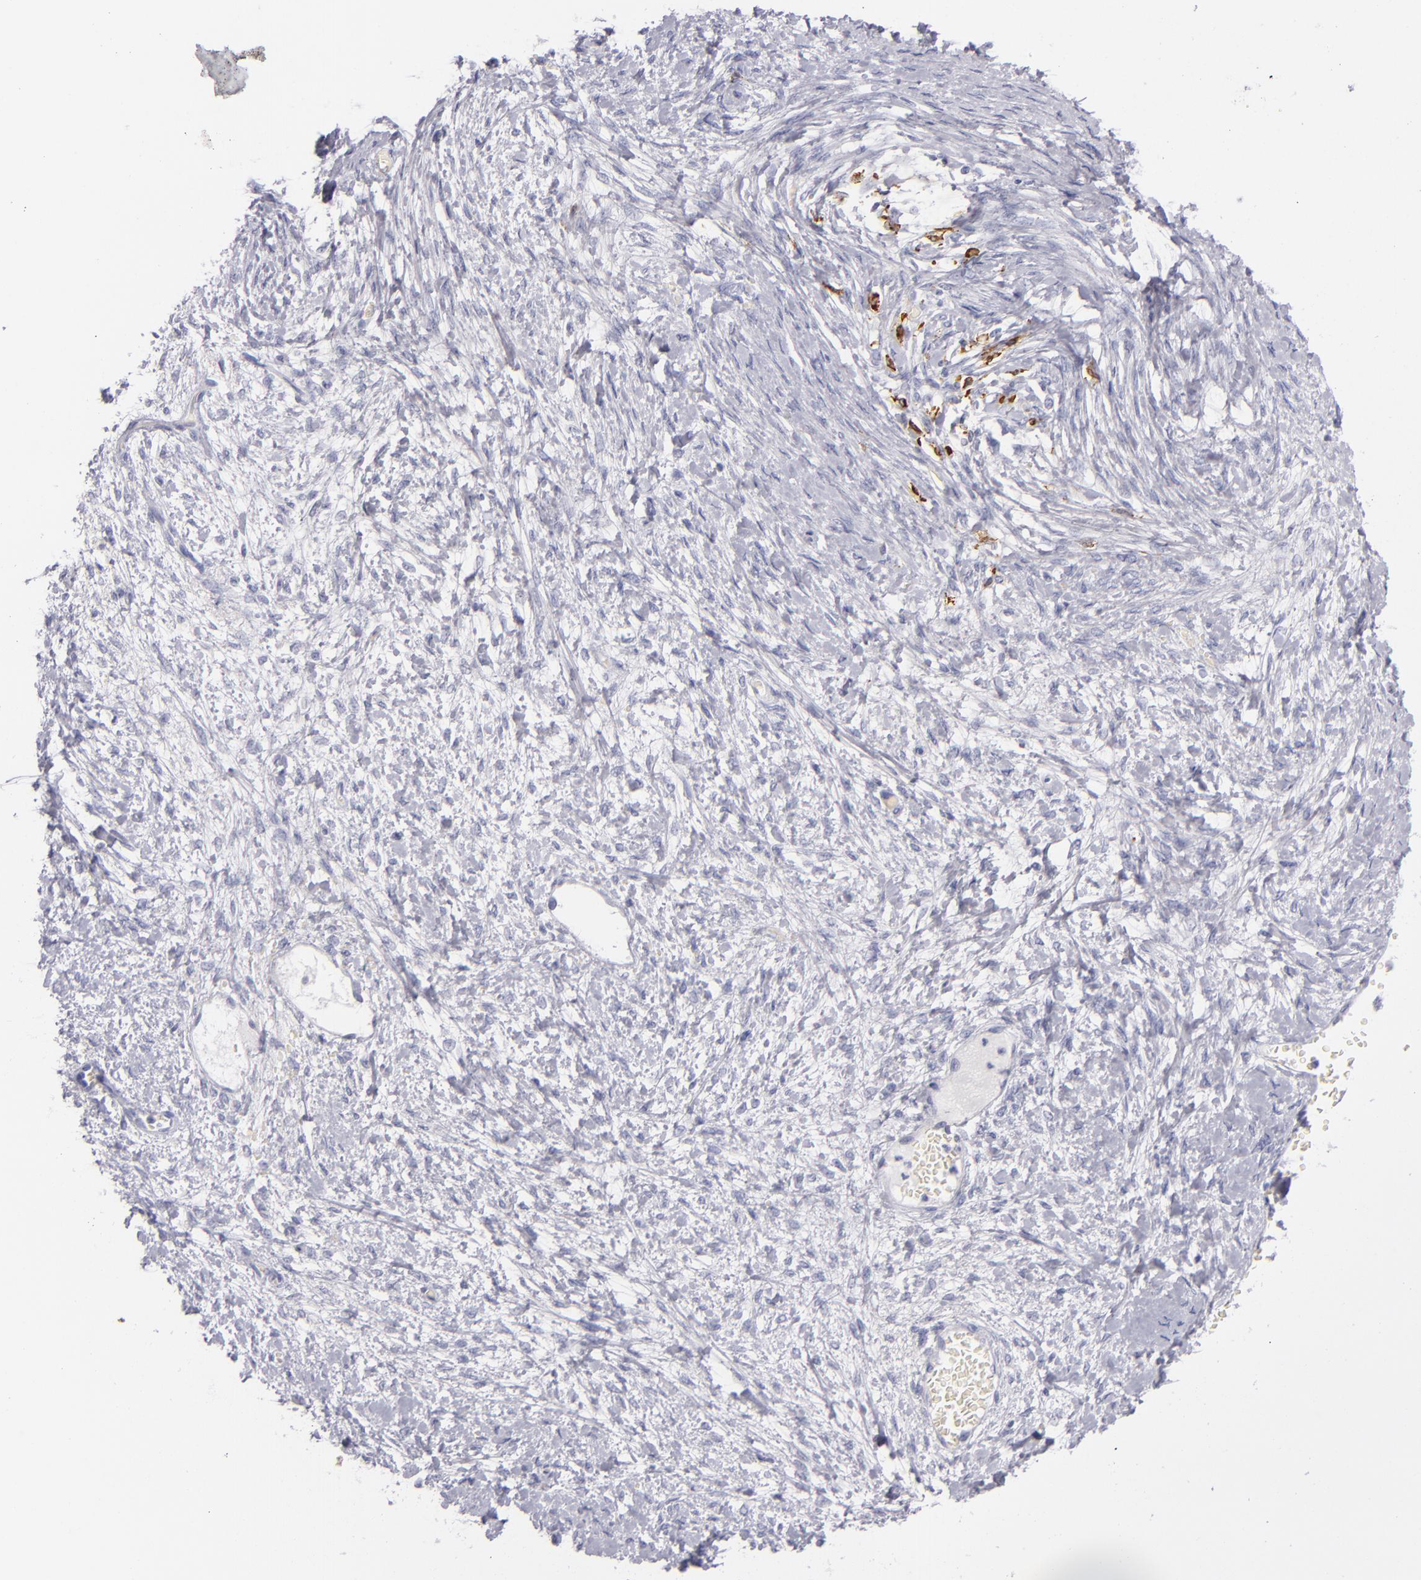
{"staining": {"intensity": "negative", "quantity": "none", "location": "none"}, "tissue": "ovarian cancer", "cell_type": "Tumor cells", "image_type": "cancer", "snomed": [{"axis": "morphology", "description": "Cystadenocarcinoma, serous, NOS"}, {"axis": "topography", "description": "Ovary"}], "caption": "Image shows no protein expression in tumor cells of serous cystadenocarcinoma (ovarian) tissue. Nuclei are stained in blue.", "gene": "CD207", "patient": {"sex": "female", "age": 69}}